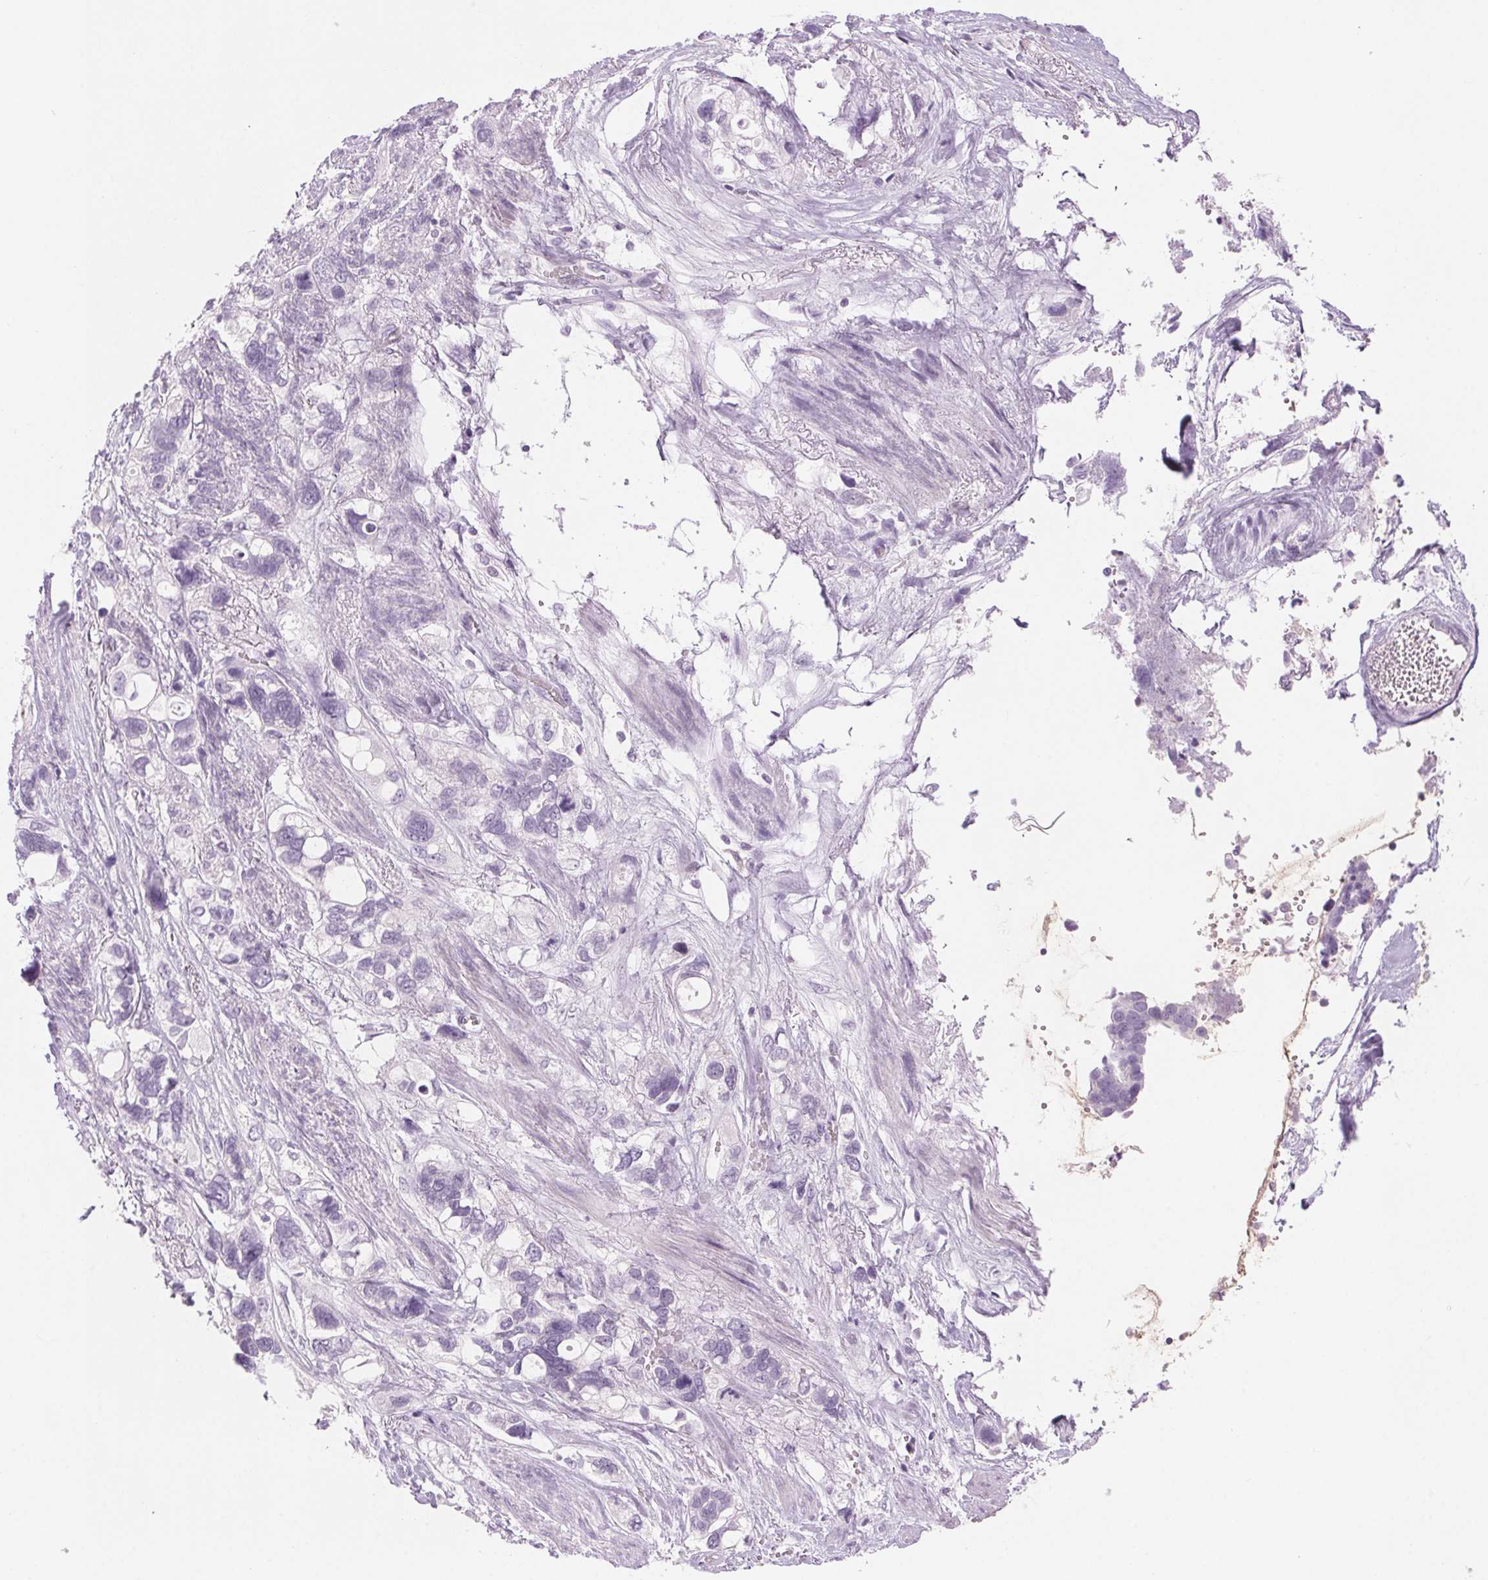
{"staining": {"intensity": "negative", "quantity": "none", "location": "none"}, "tissue": "stomach cancer", "cell_type": "Tumor cells", "image_type": "cancer", "snomed": [{"axis": "morphology", "description": "Adenocarcinoma, NOS"}, {"axis": "topography", "description": "Stomach, upper"}], "caption": "Tumor cells are negative for protein expression in human stomach cancer (adenocarcinoma).", "gene": "SLC6A19", "patient": {"sex": "female", "age": 81}}